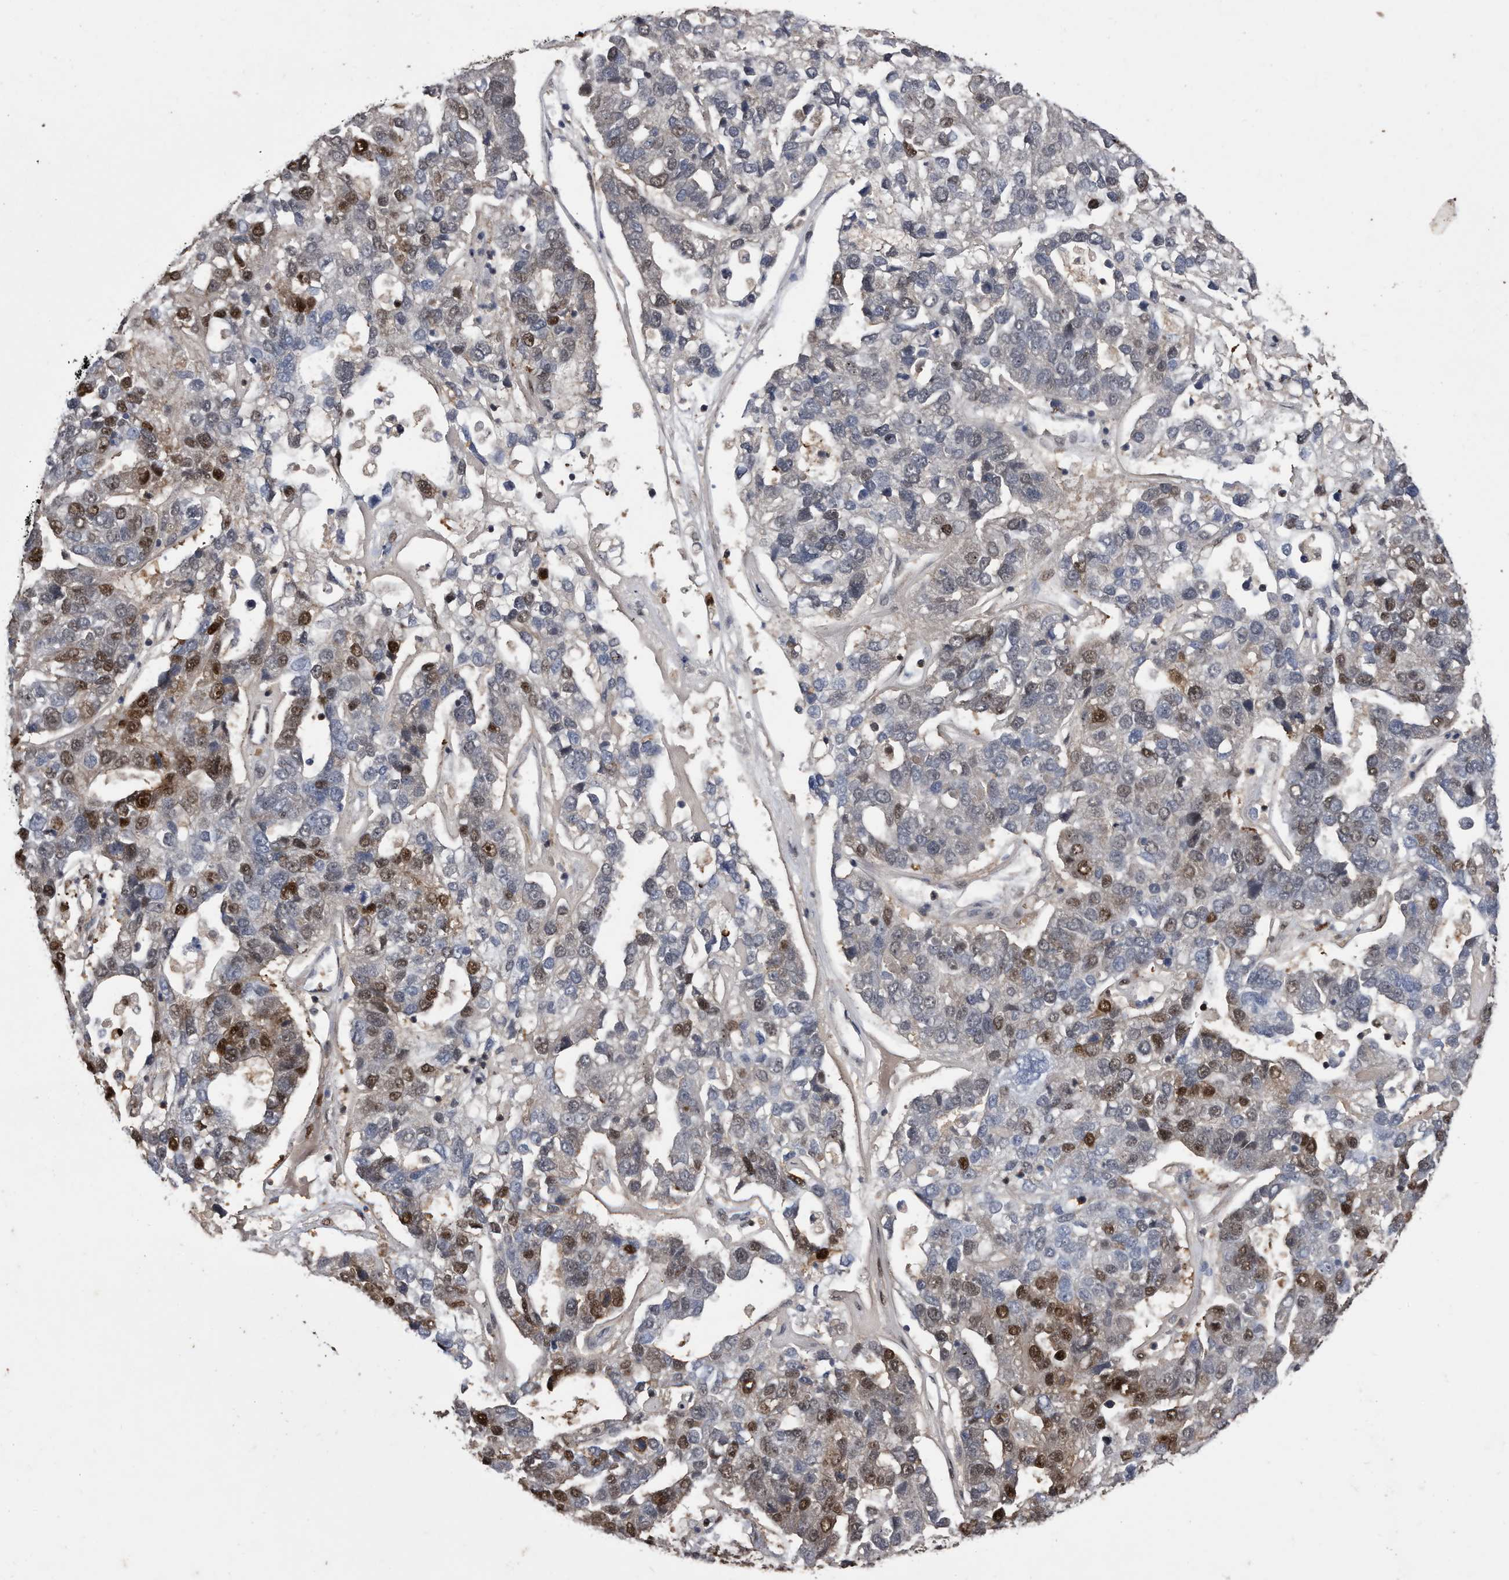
{"staining": {"intensity": "strong", "quantity": "<25%", "location": "nuclear"}, "tissue": "pancreatic cancer", "cell_type": "Tumor cells", "image_type": "cancer", "snomed": [{"axis": "morphology", "description": "Adenocarcinoma, NOS"}, {"axis": "topography", "description": "Pancreas"}], "caption": "Approximately <25% of tumor cells in pancreatic cancer exhibit strong nuclear protein staining as visualized by brown immunohistochemical staining.", "gene": "RAD23B", "patient": {"sex": "female", "age": 61}}